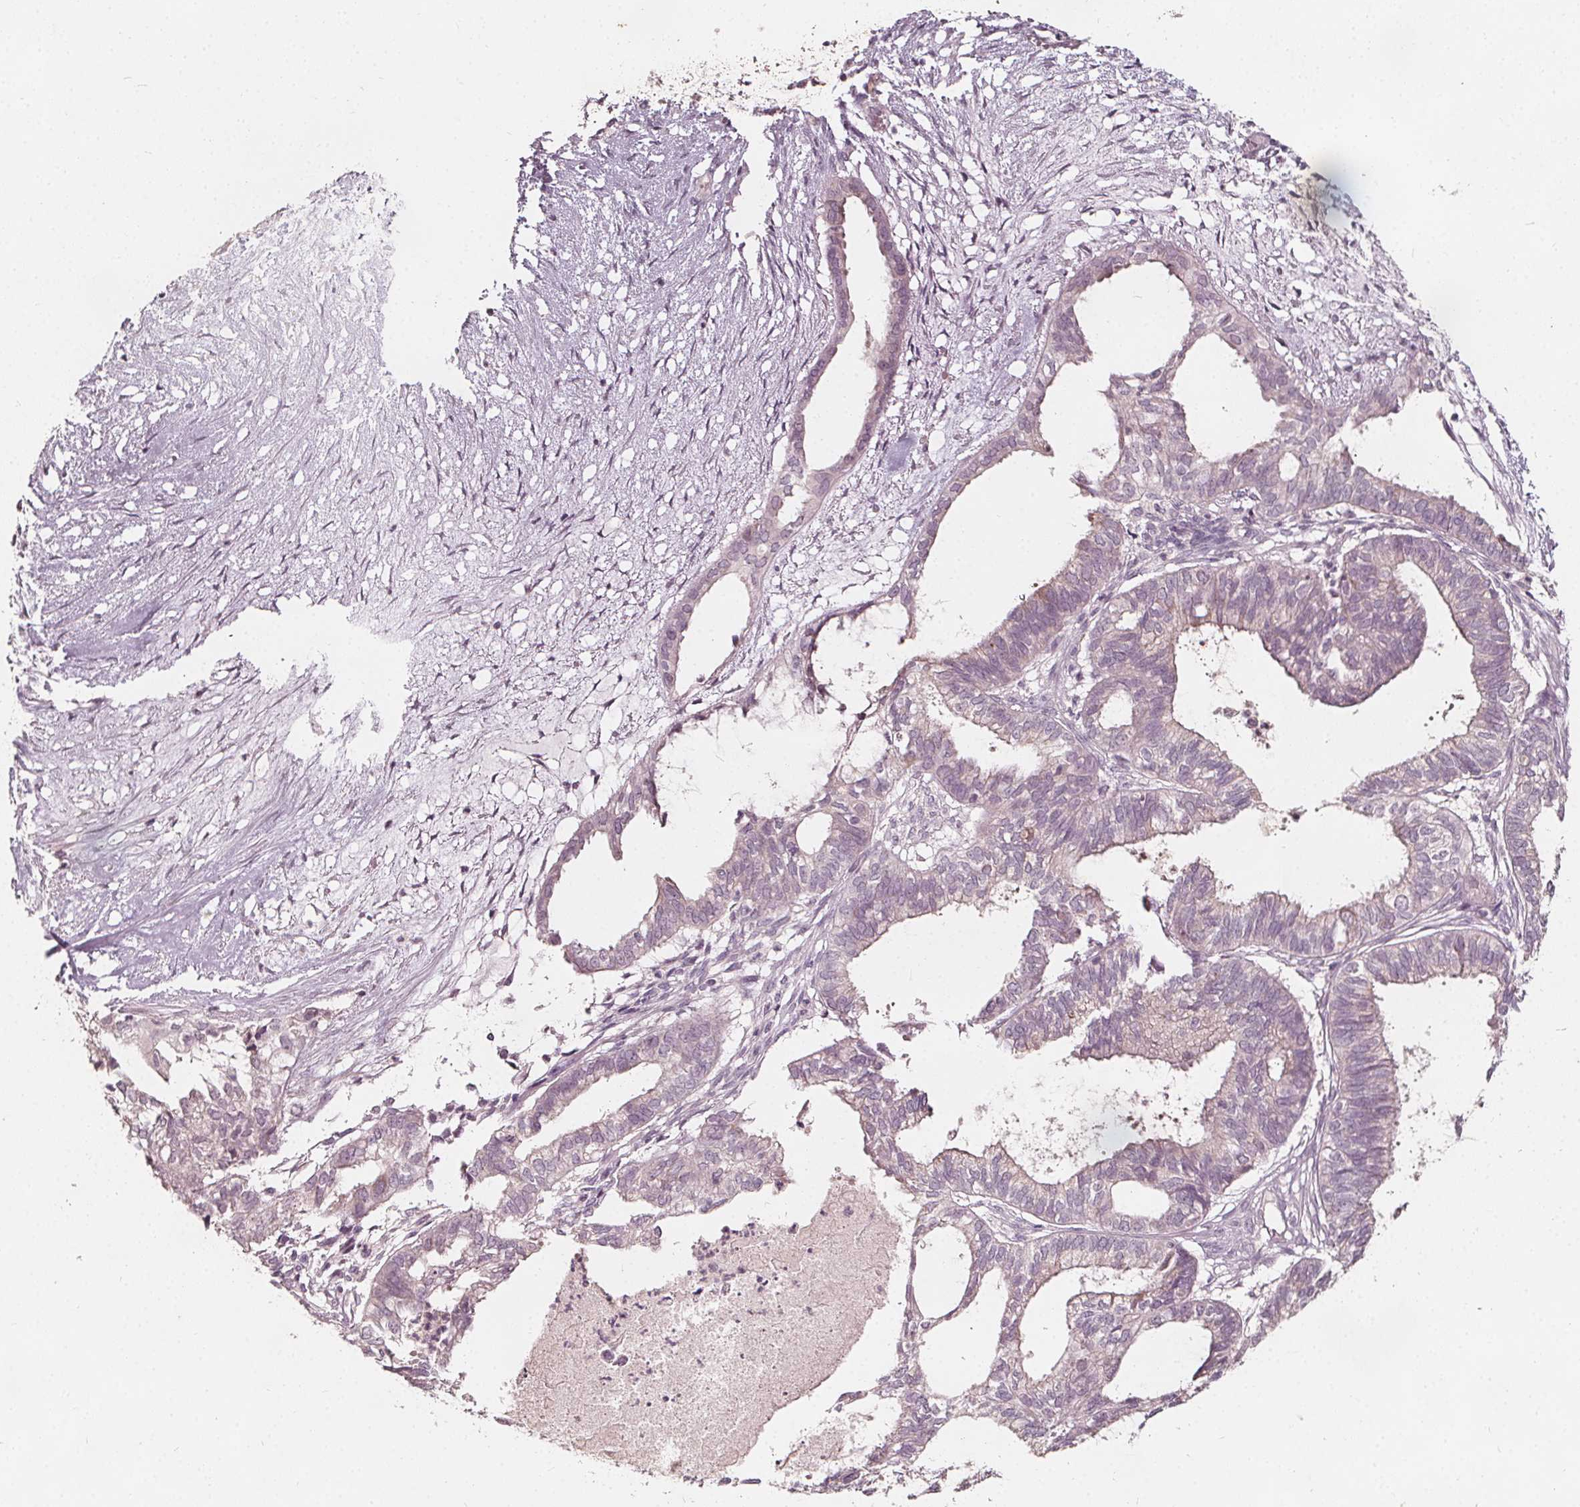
{"staining": {"intensity": "negative", "quantity": "none", "location": "none"}, "tissue": "ovarian cancer", "cell_type": "Tumor cells", "image_type": "cancer", "snomed": [{"axis": "morphology", "description": "Carcinoma, endometroid"}, {"axis": "topography", "description": "Ovary"}], "caption": "Human endometroid carcinoma (ovarian) stained for a protein using immunohistochemistry (IHC) exhibits no staining in tumor cells.", "gene": "NPC1L1", "patient": {"sex": "female", "age": 64}}